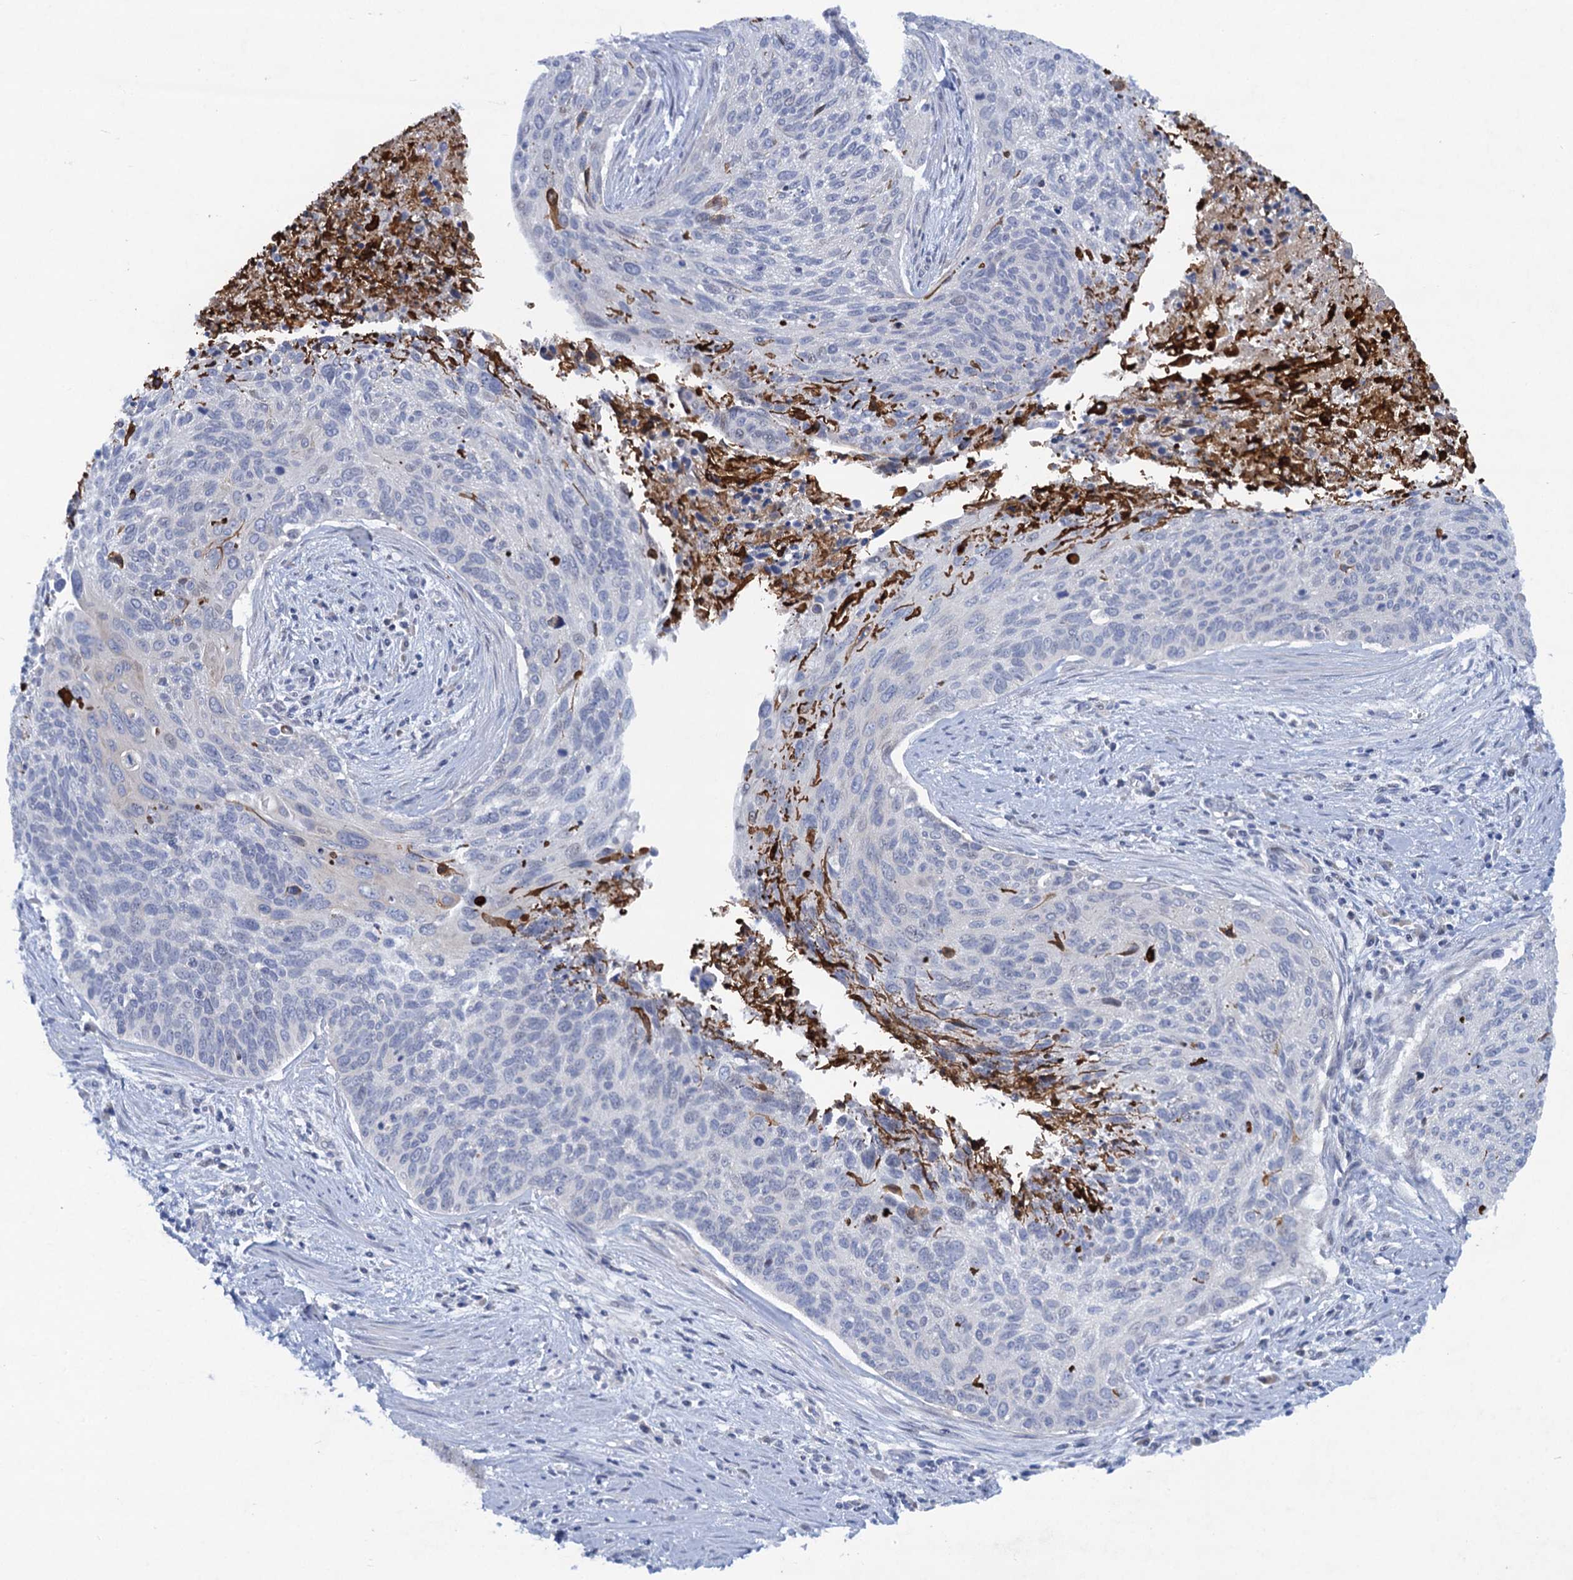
{"staining": {"intensity": "negative", "quantity": "none", "location": "none"}, "tissue": "cervical cancer", "cell_type": "Tumor cells", "image_type": "cancer", "snomed": [{"axis": "morphology", "description": "Squamous cell carcinoma, NOS"}, {"axis": "topography", "description": "Cervix"}], "caption": "A histopathology image of squamous cell carcinoma (cervical) stained for a protein shows no brown staining in tumor cells.", "gene": "QPCTL", "patient": {"sex": "female", "age": 55}}